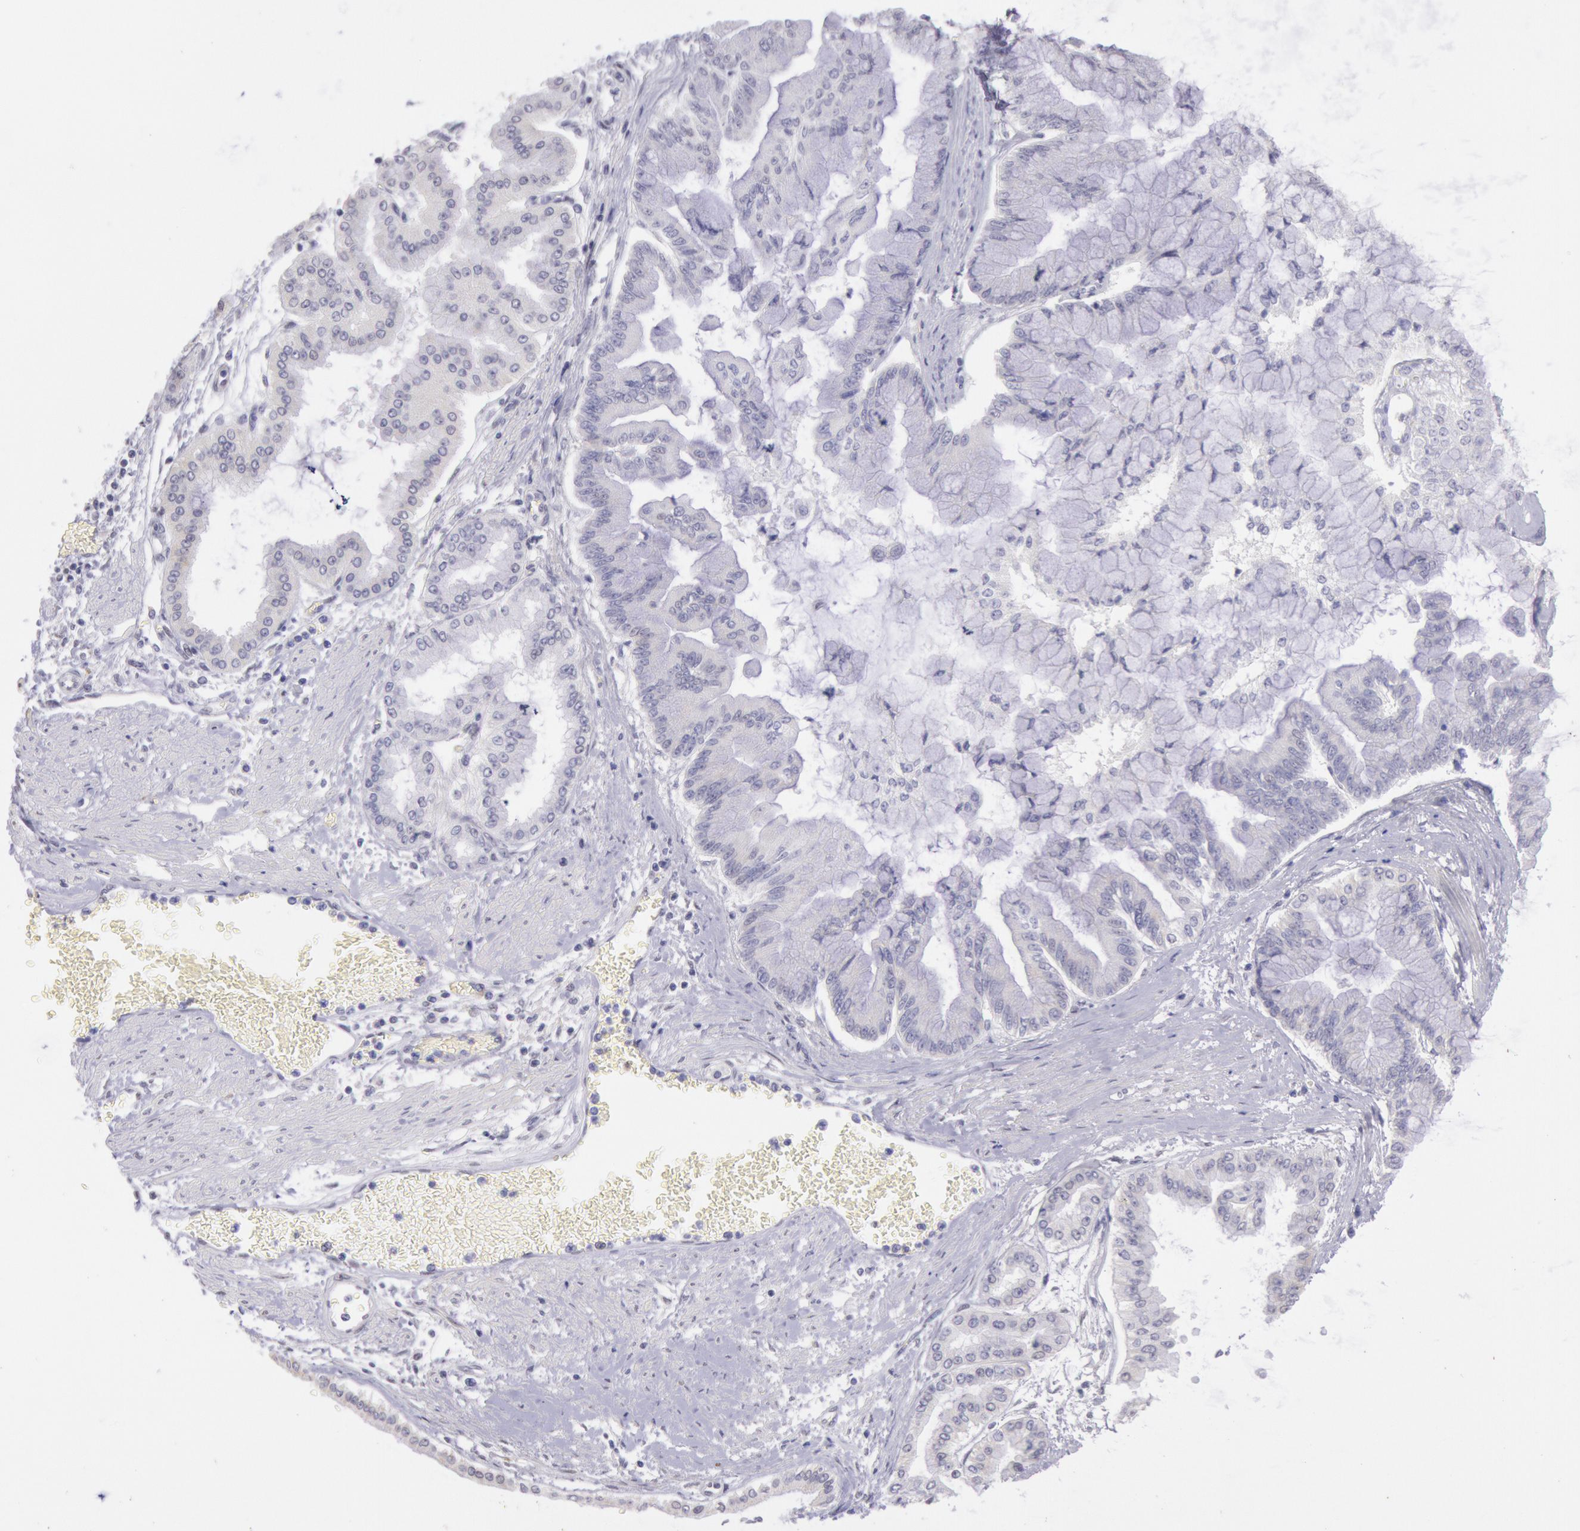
{"staining": {"intensity": "negative", "quantity": "none", "location": "none"}, "tissue": "liver cancer", "cell_type": "Tumor cells", "image_type": "cancer", "snomed": [{"axis": "morphology", "description": "Cholangiocarcinoma"}, {"axis": "topography", "description": "Liver"}], "caption": "Immunohistochemistry (IHC) photomicrograph of neoplastic tissue: liver cancer (cholangiocarcinoma) stained with DAB (3,3'-diaminobenzidine) demonstrates no significant protein expression in tumor cells.", "gene": "FRMD6", "patient": {"sex": "female", "age": 79}}